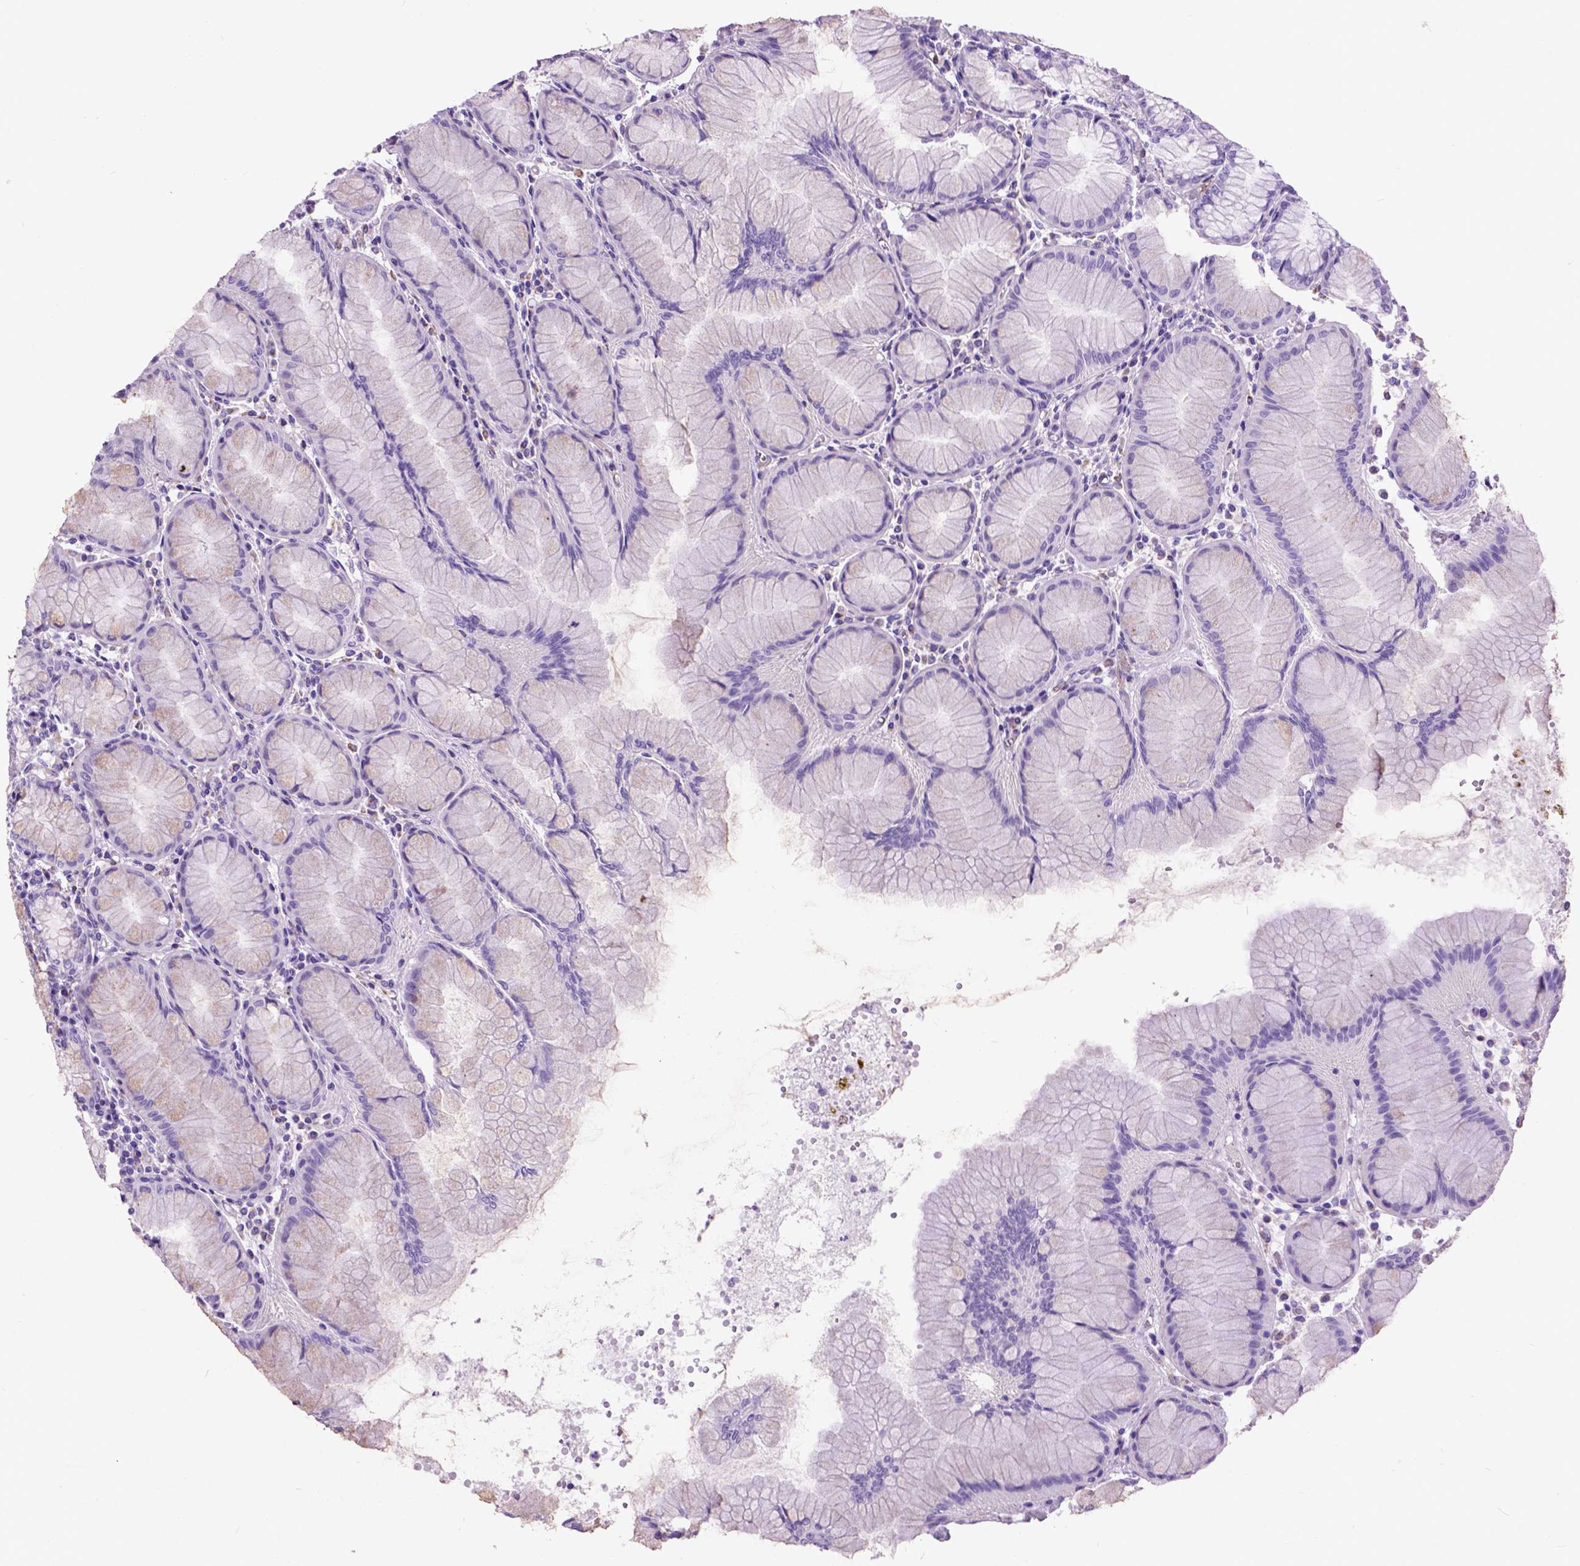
{"staining": {"intensity": "negative", "quantity": "none", "location": "none"}, "tissue": "stomach", "cell_type": "Glandular cells", "image_type": "normal", "snomed": [{"axis": "morphology", "description": "Normal tissue, NOS"}, {"axis": "topography", "description": "Stomach"}], "caption": "A photomicrograph of stomach stained for a protein displays no brown staining in glandular cells. (IHC, brightfield microscopy, high magnification).", "gene": "MAPT", "patient": {"sex": "female", "age": 57}}